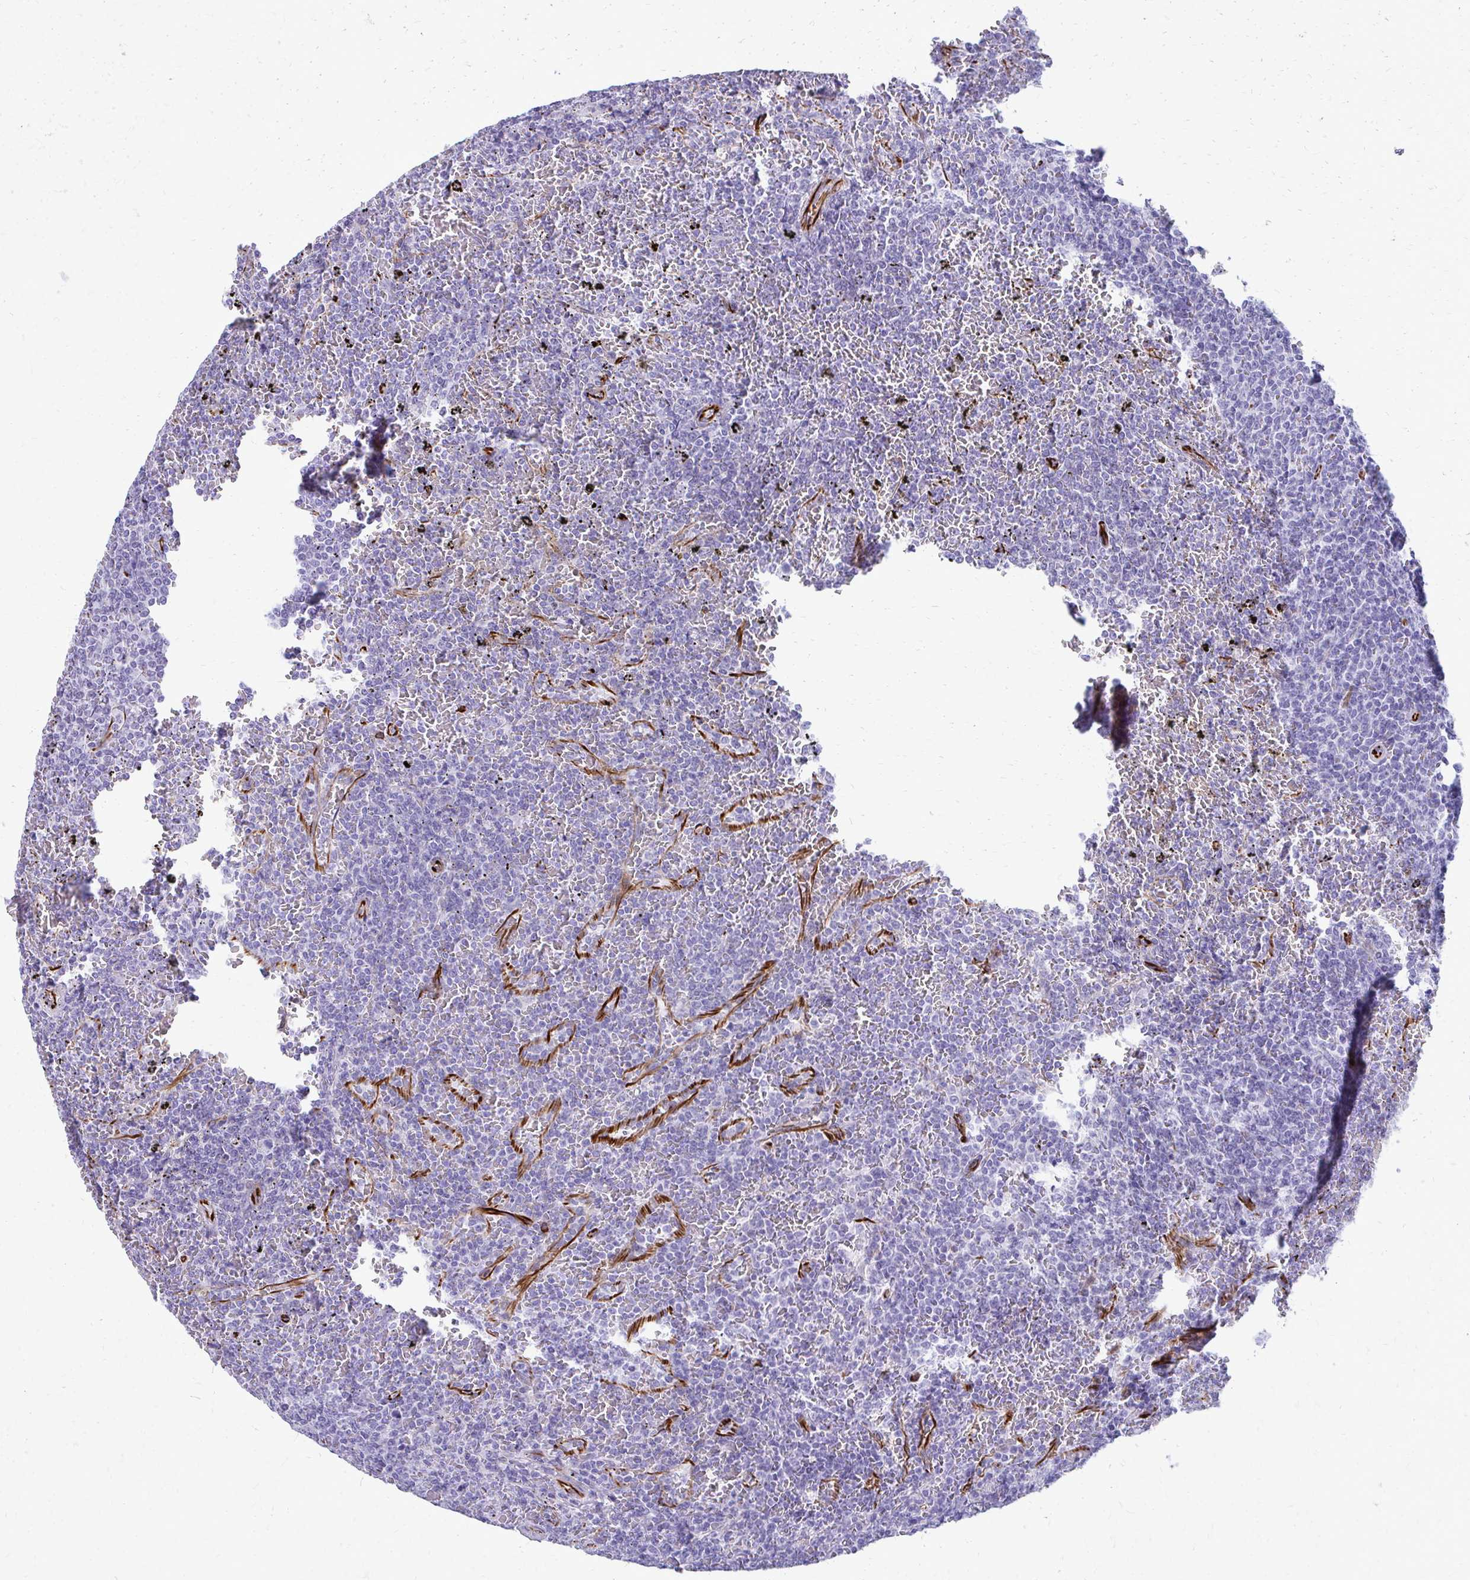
{"staining": {"intensity": "negative", "quantity": "none", "location": "none"}, "tissue": "lymphoma", "cell_type": "Tumor cells", "image_type": "cancer", "snomed": [{"axis": "morphology", "description": "Malignant lymphoma, non-Hodgkin's type, Low grade"}, {"axis": "topography", "description": "Spleen"}], "caption": "An immunohistochemistry (IHC) image of malignant lymphoma, non-Hodgkin's type (low-grade) is shown. There is no staining in tumor cells of malignant lymphoma, non-Hodgkin's type (low-grade).", "gene": "TRIM6", "patient": {"sex": "female", "age": 77}}